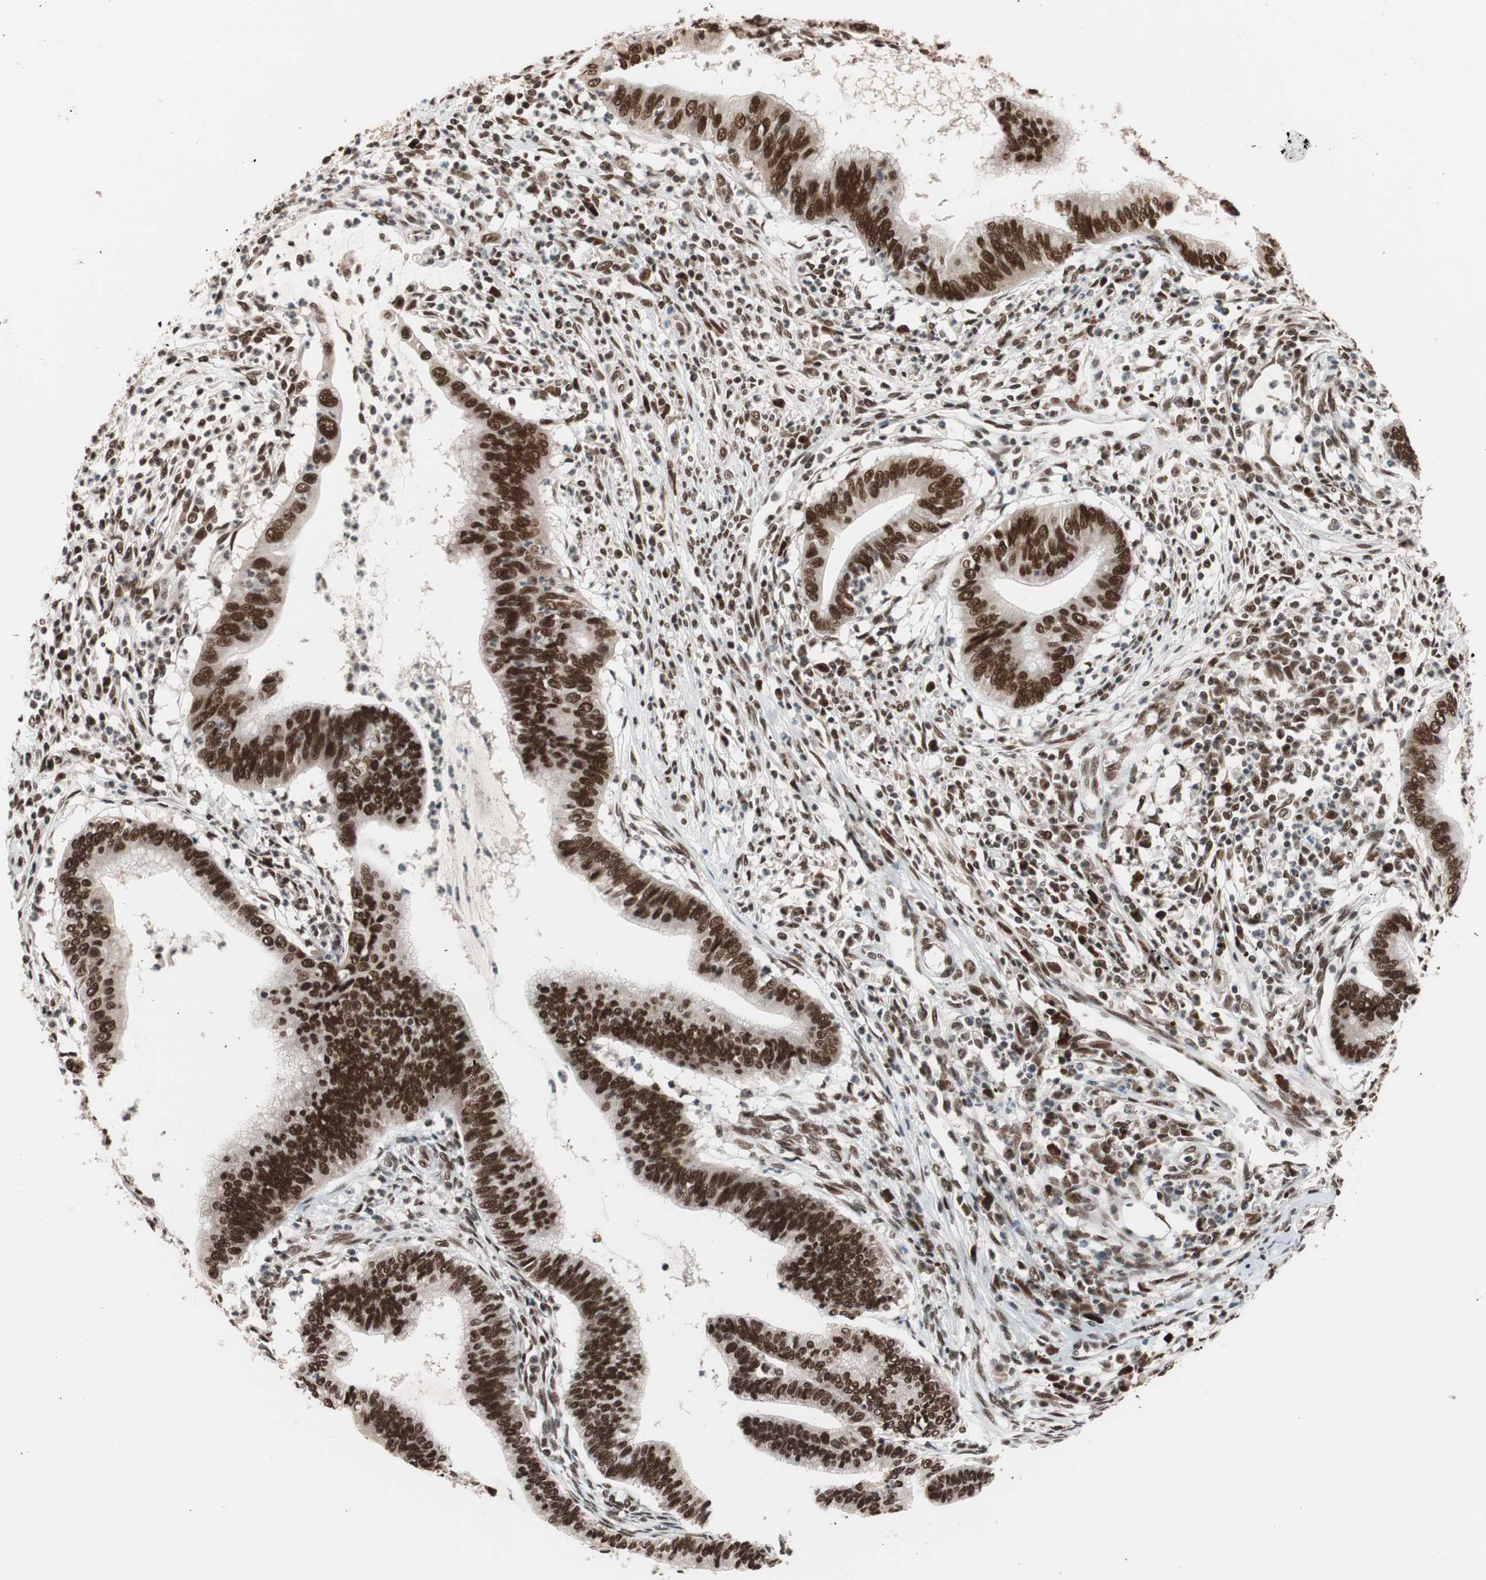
{"staining": {"intensity": "strong", "quantity": ">75%", "location": "nuclear"}, "tissue": "cervical cancer", "cell_type": "Tumor cells", "image_type": "cancer", "snomed": [{"axis": "morphology", "description": "Adenocarcinoma, NOS"}, {"axis": "topography", "description": "Cervix"}], "caption": "Protein expression analysis of cervical cancer (adenocarcinoma) demonstrates strong nuclear positivity in about >75% of tumor cells.", "gene": "CHAMP1", "patient": {"sex": "female", "age": 36}}